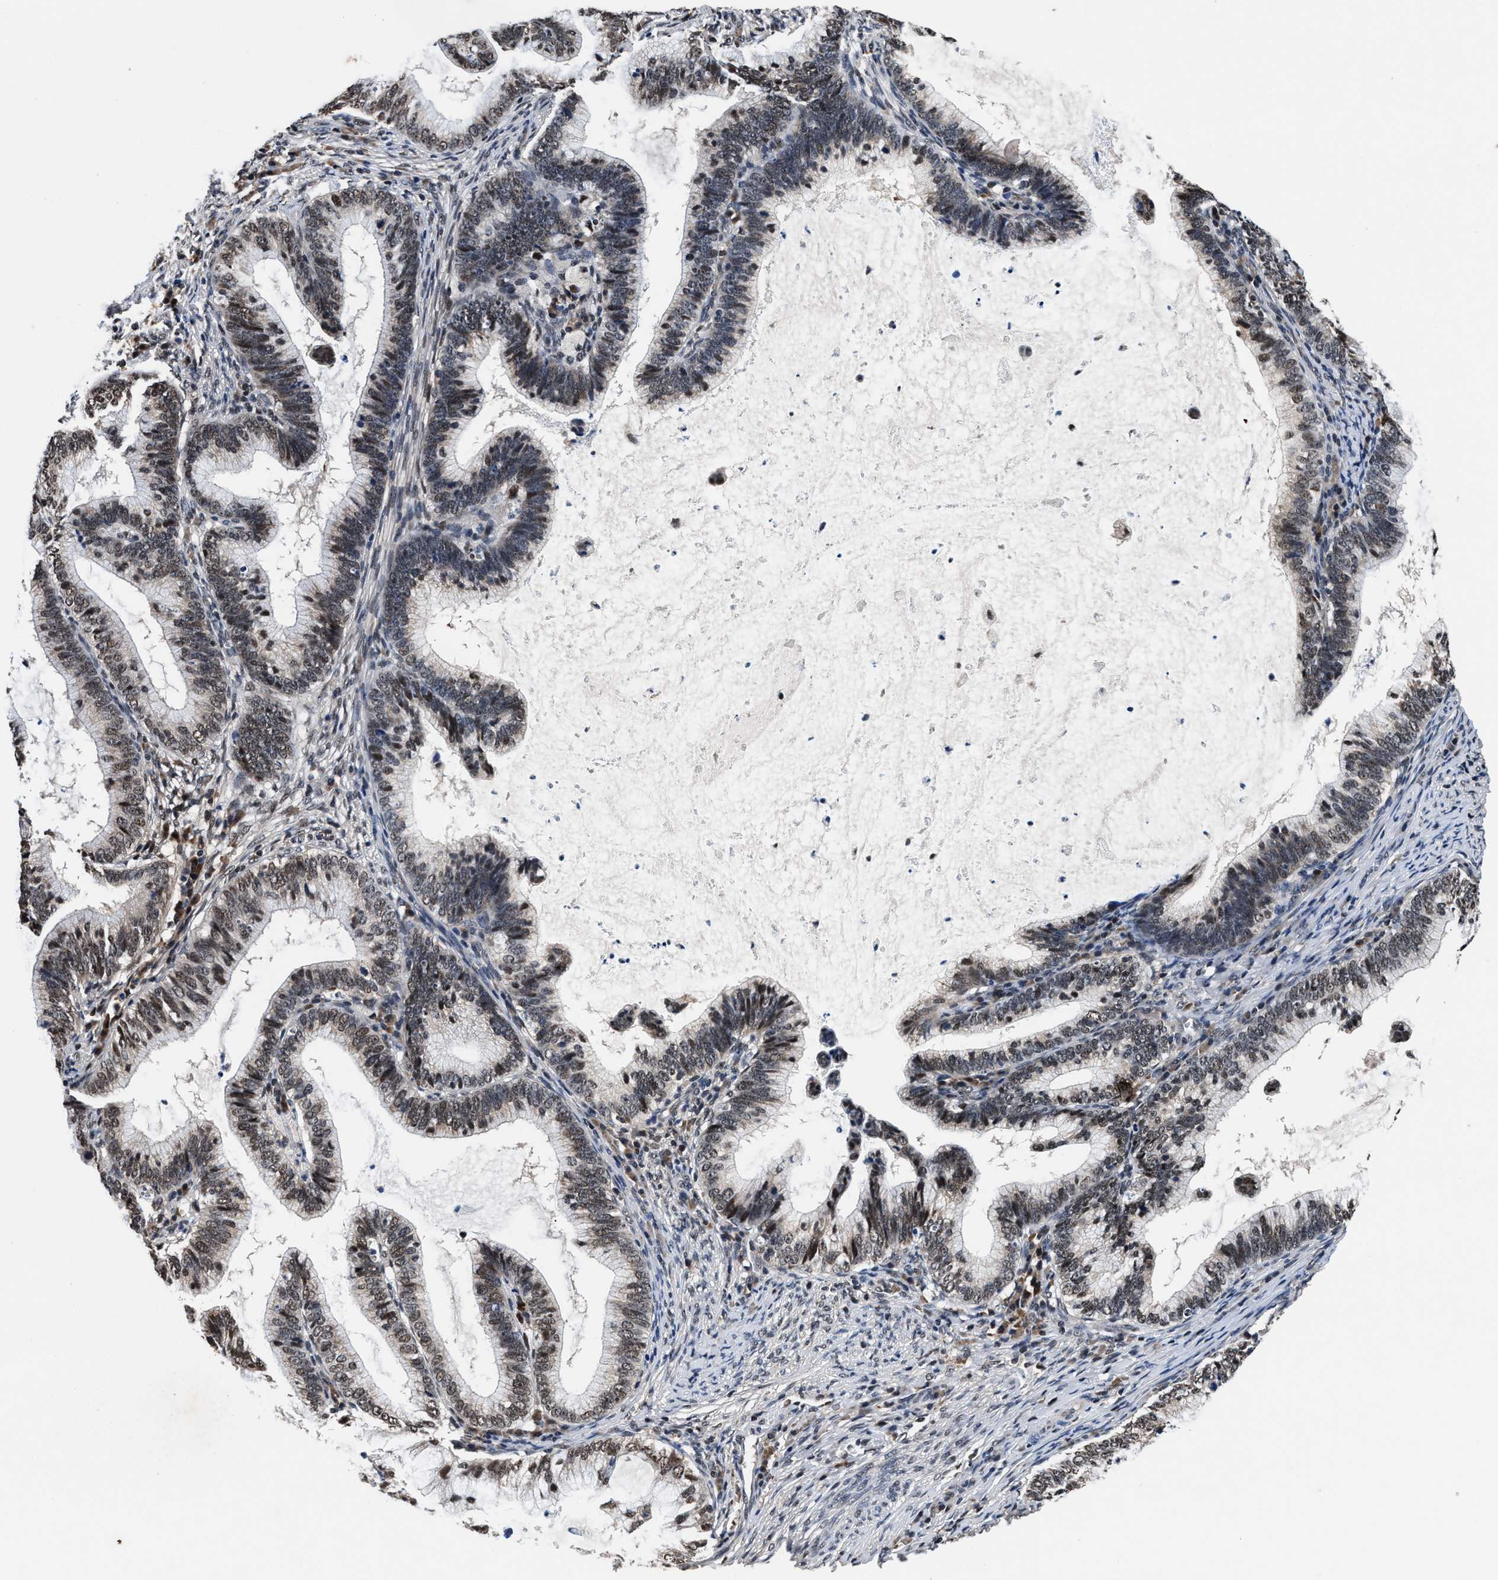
{"staining": {"intensity": "moderate", "quantity": "25%-75%", "location": "nuclear"}, "tissue": "cervical cancer", "cell_type": "Tumor cells", "image_type": "cancer", "snomed": [{"axis": "morphology", "description": "Adenocarcinoma, NOS"}, {"axis": "topography", "description": "Cervix"}], "caption": "Moderate nuclear staining for a protein is identified in about 25%-75% of tumor cells of adenocarcinoma (cervical) using IHC.", "gene": "USP16", "patient": {"sex": "female", "age": 36}}